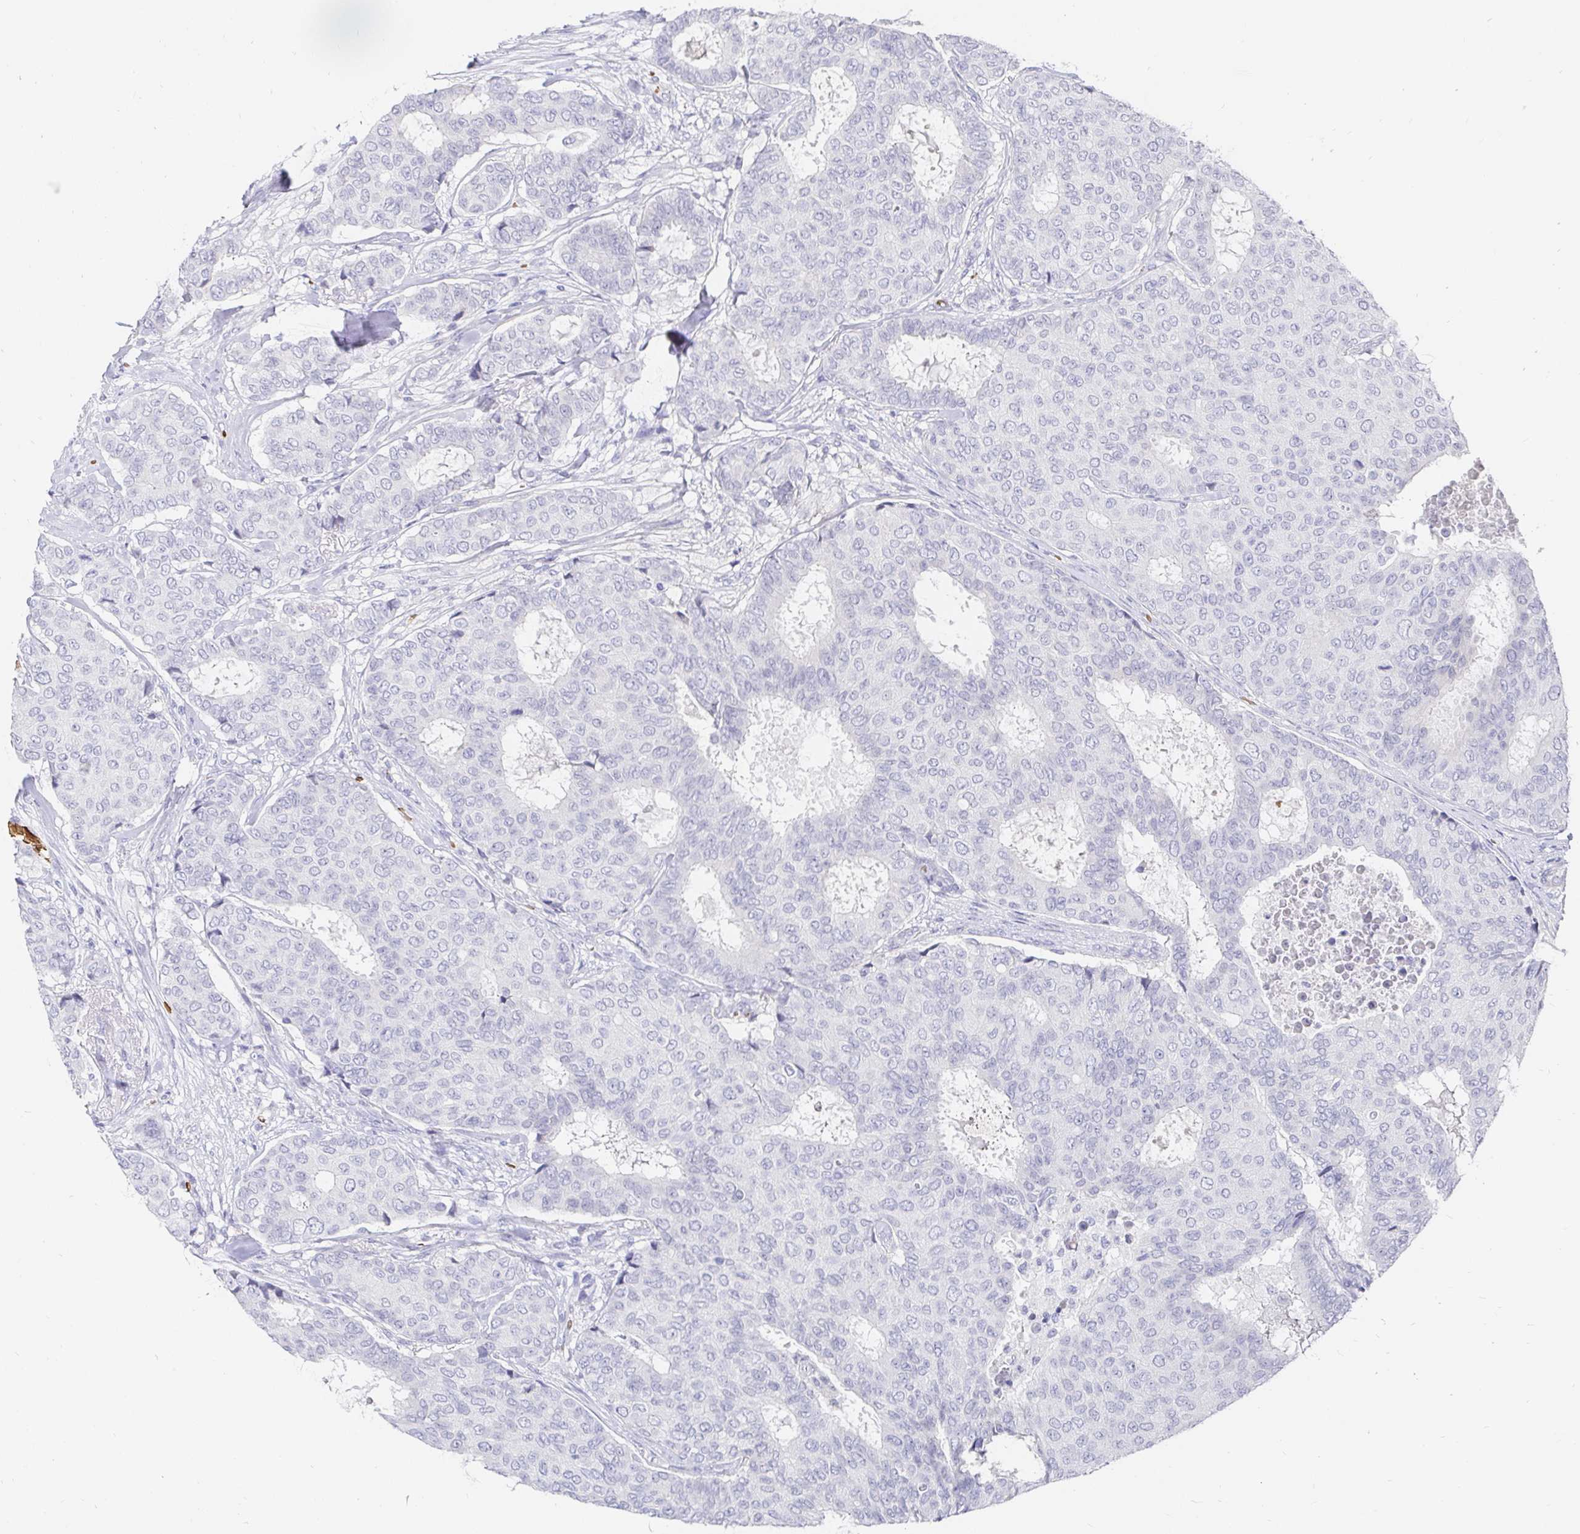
{"staining": {"intensity": "negative", "quantity": "none", "location": "none"}, "tissue": "breast cancer", "cell_type": "Tumor cells", "image_type": "cancer", "snomed": [{"axis": "morphology", "description": "Duct carcinoma"}, {"axis": "topography", "description": "Breast"}], "caption": "Tumor cells are negative for protein expression in human breast infiltrating ductal carcinoma.", "gene": "FGF21", "patient": {"sex": "female", "age": 75}}